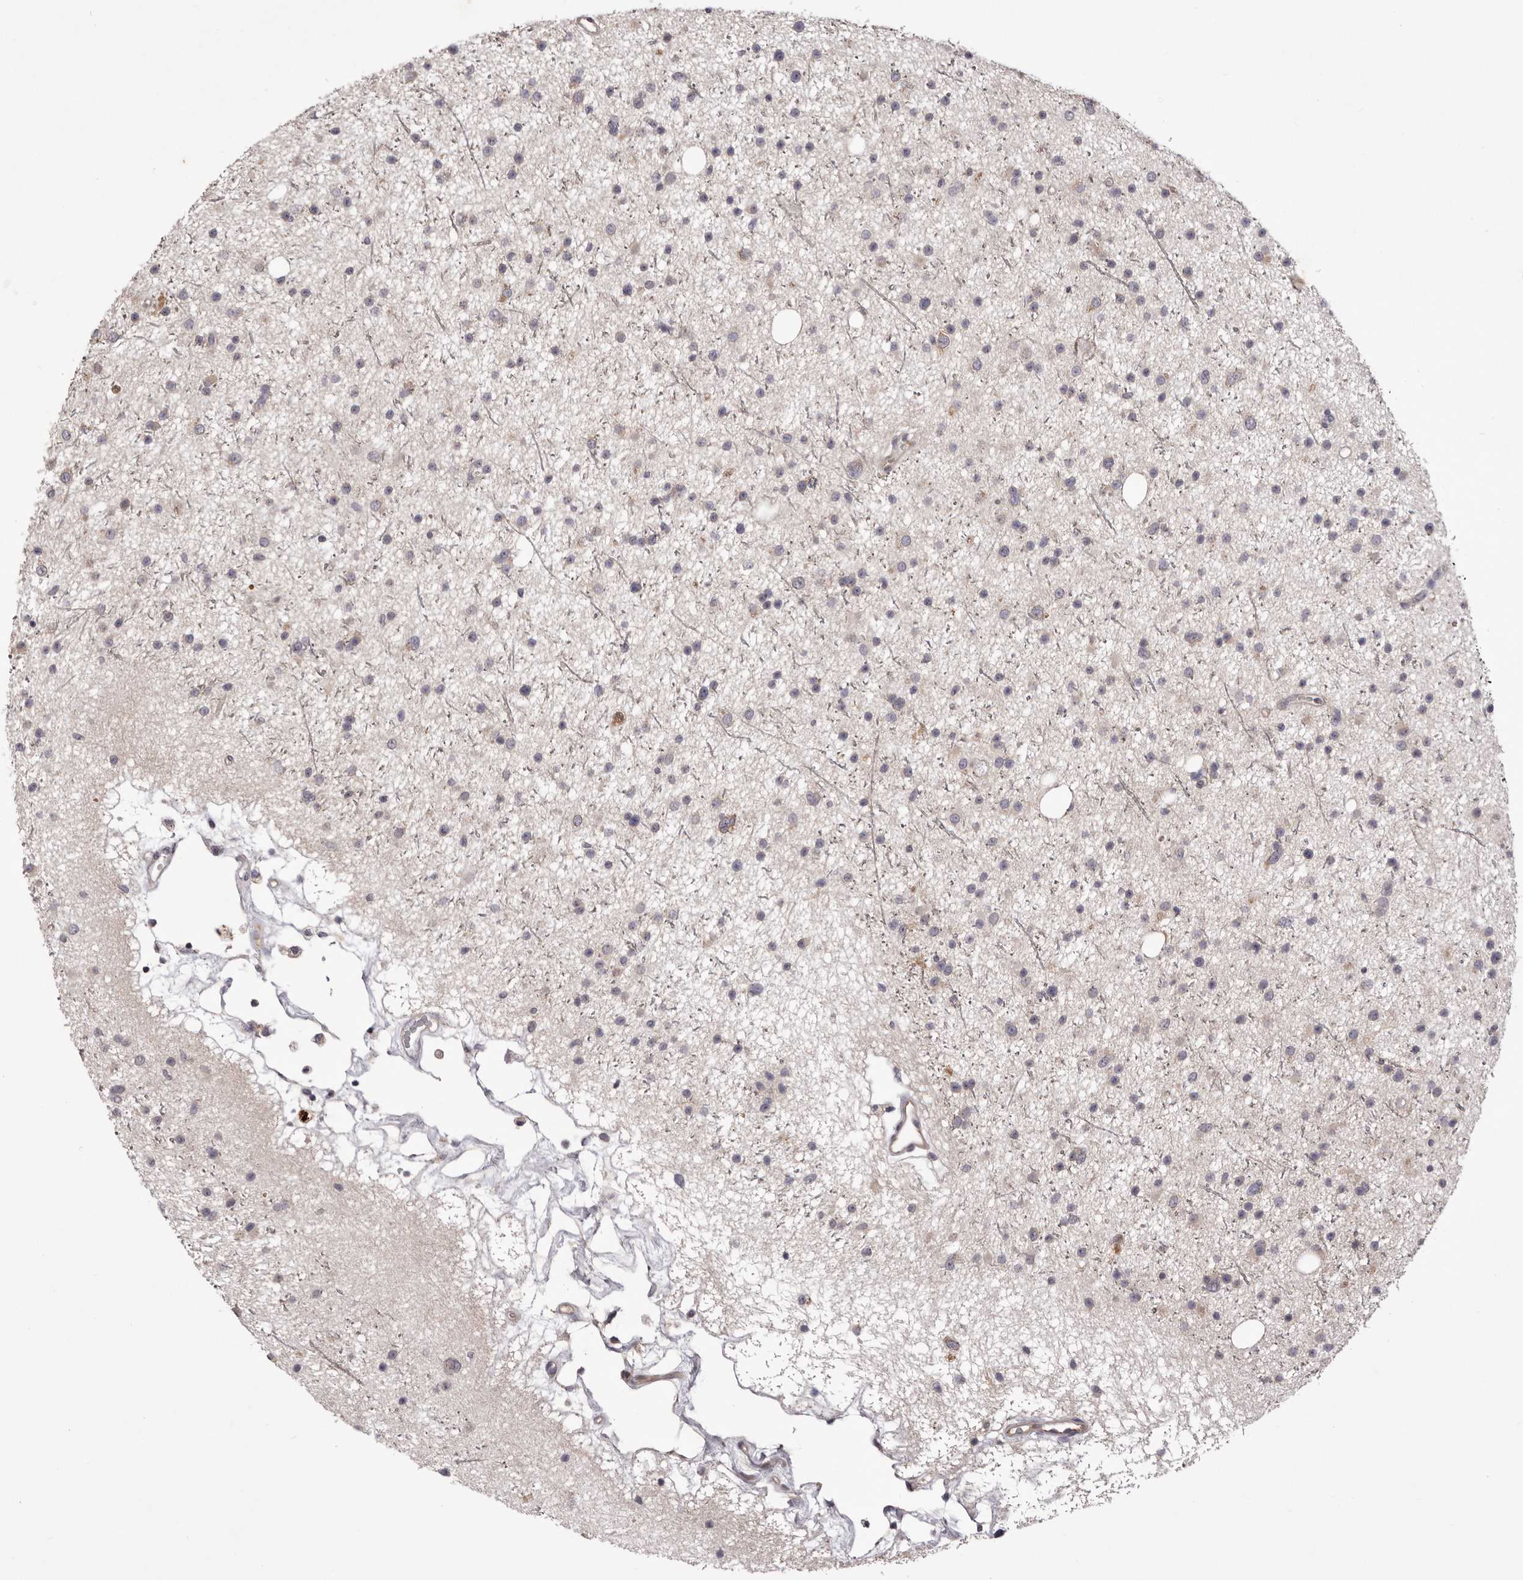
{"staining": {"intensity": "negative", "quantity": "none", "location": "none"}, "tissue": "glioma", "cell_type": "Tumor cells", "image_type": "cancer", "snomed": [{"axis": "morphology", "description": "Glioma, malignant, Low grade"}, {"axis": "topography", "description": "Cerebral cortex"}], "caption": "The histopathology image reveals no staining of tumor cells in malignant glioma (low-grade). (DAB immunohistochemistry, high magnification).", "gene": "PNRC1", "patient": {"sex": "female", "age": 39}}